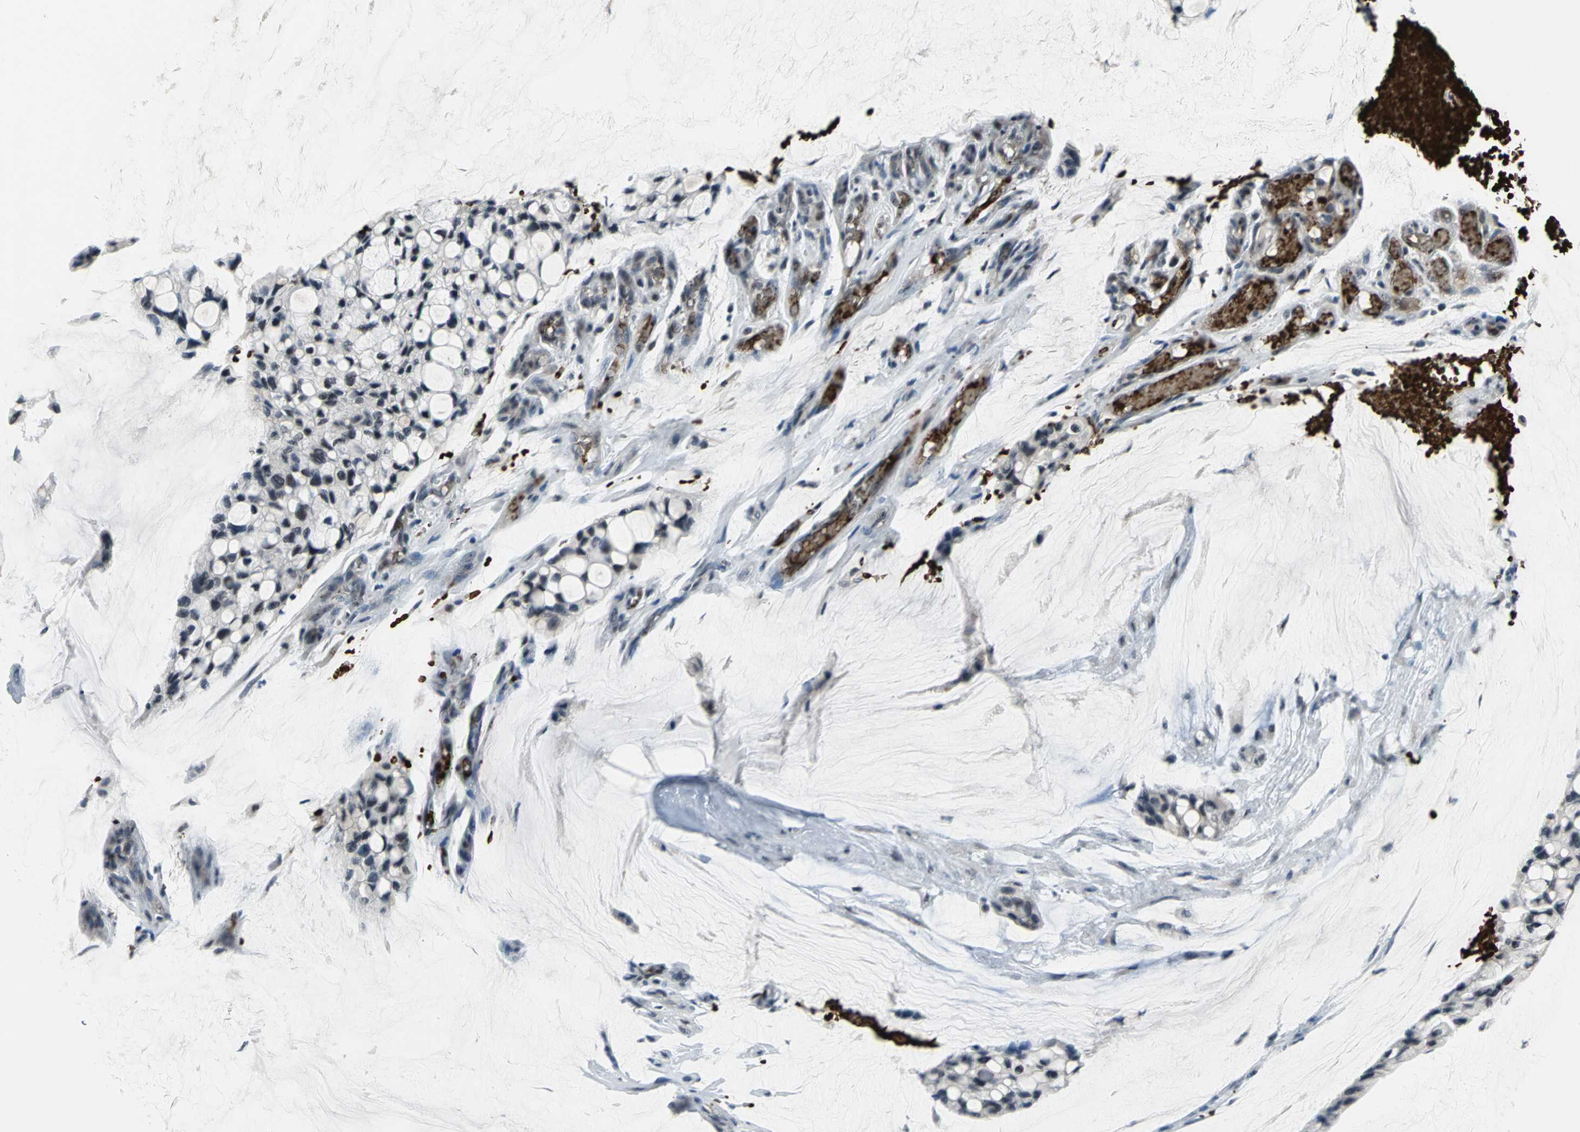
{"staining": {"intensity": "moderate", "quantity": ">75%", "location": "nuclear"}, "tissue": "ovarian cancer", "cell_type": "Tumor cells", "image_type": "cancer", "snomed": [{"axis": "morphology", "description": "Cystadenocarcinoma, mucinous, NOS"}, {"axis": "topography", "description": "Ovary"}], "caption": "Tumor cells exhibit medium levels of moderate nuclear positivity in approximately >75% of cells in mucinous cystadenocarcinoma (ovarian).", "gene": "GLI3", "patient": {"sex": "female", "age": 39}}